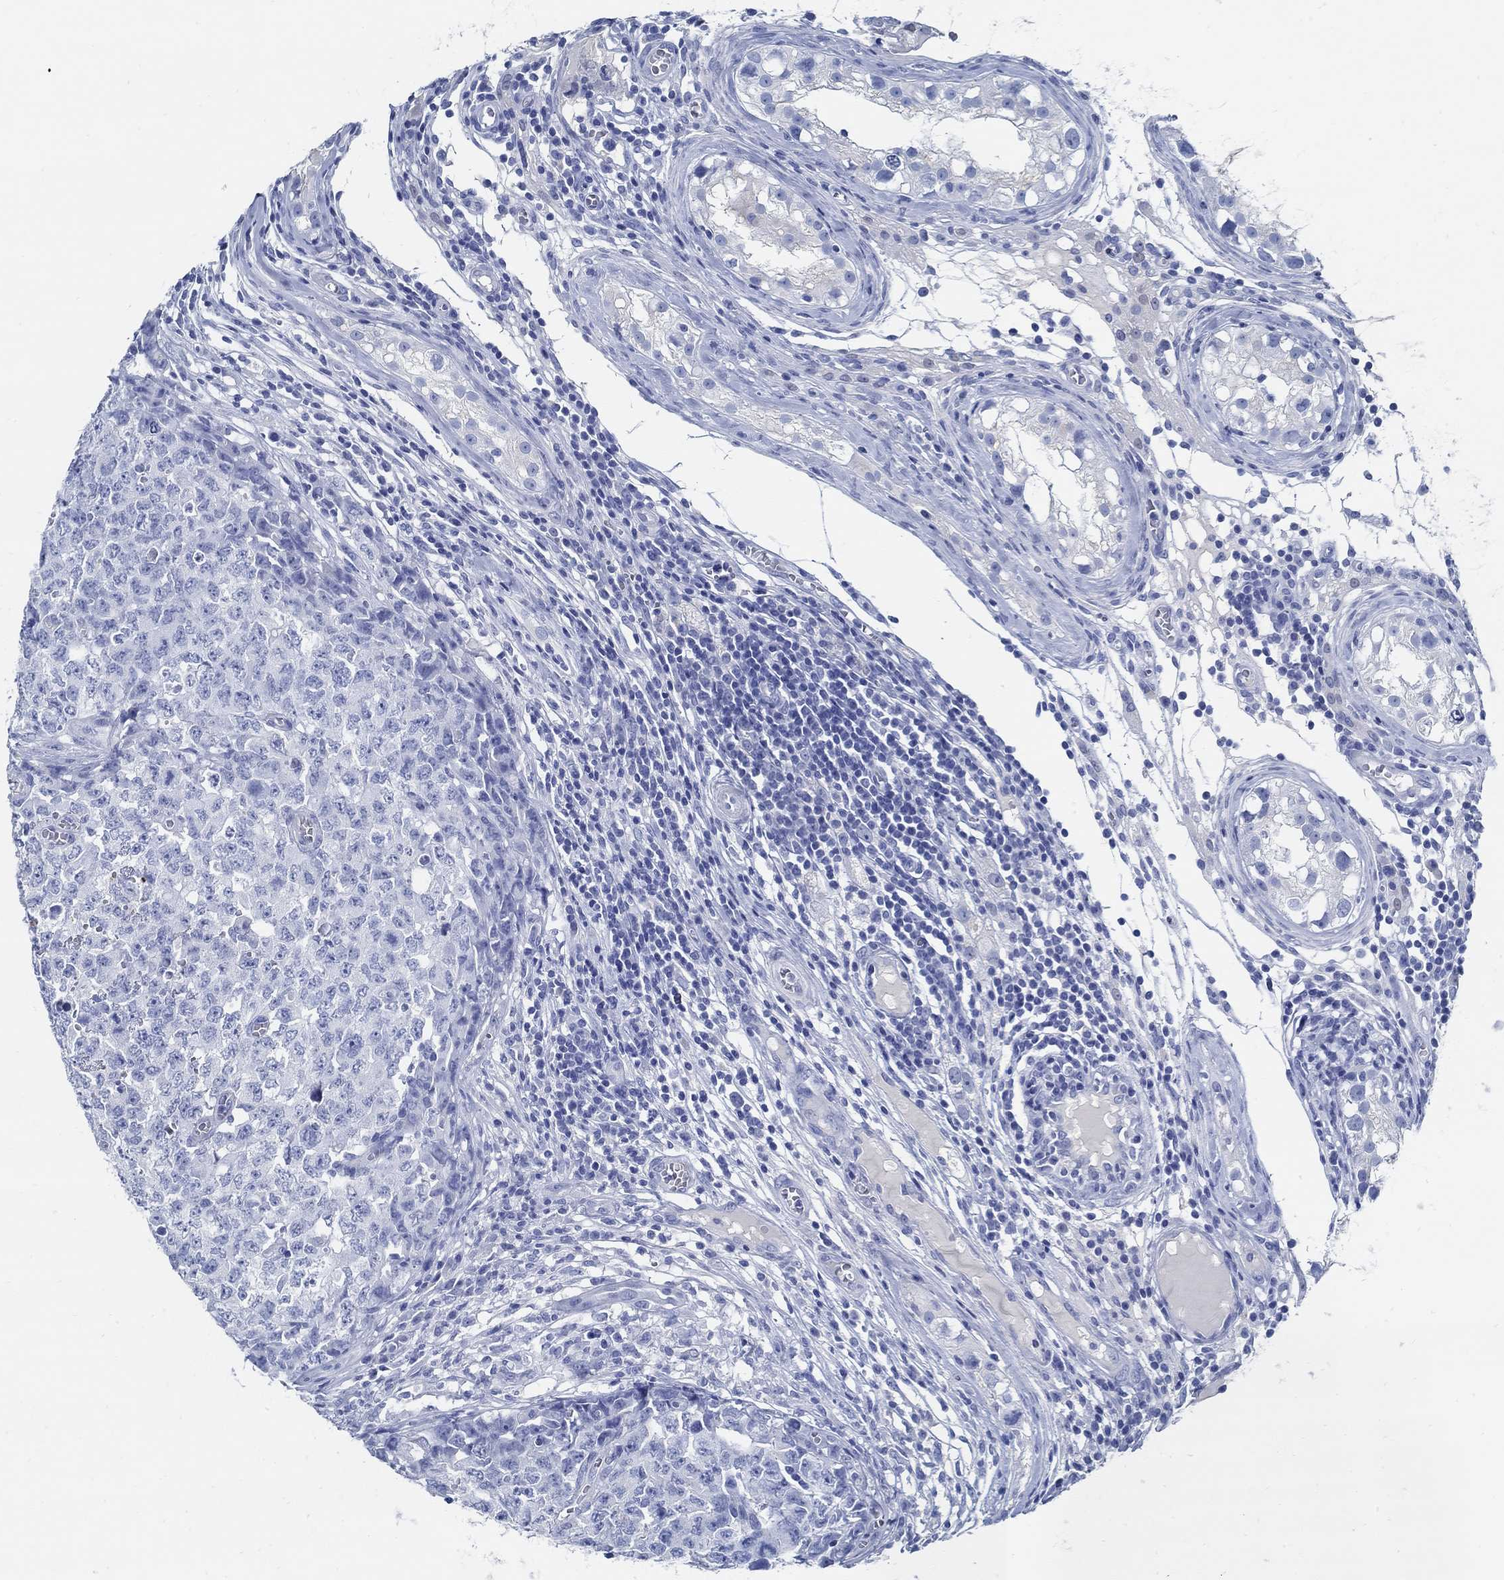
{"staining": {"intensity": "negative", "quantity": "none", "location": "none"}, "tissue": "testis cancer", "cell_type": "Tumor cells", "image_type": "cancer", "snomed": [{"axis": "morphology", "description": "Carcinoma, Embryonal, NOS"}, {"axis": "topography", "description": "Testis"}], "caption": "Immunohistochemical staining of human testis embryonal carcinoma reveals no significant positivity in tumor cells.", "gene": "SLC45A1", "patient": {"sex": "male", "age": 23}}